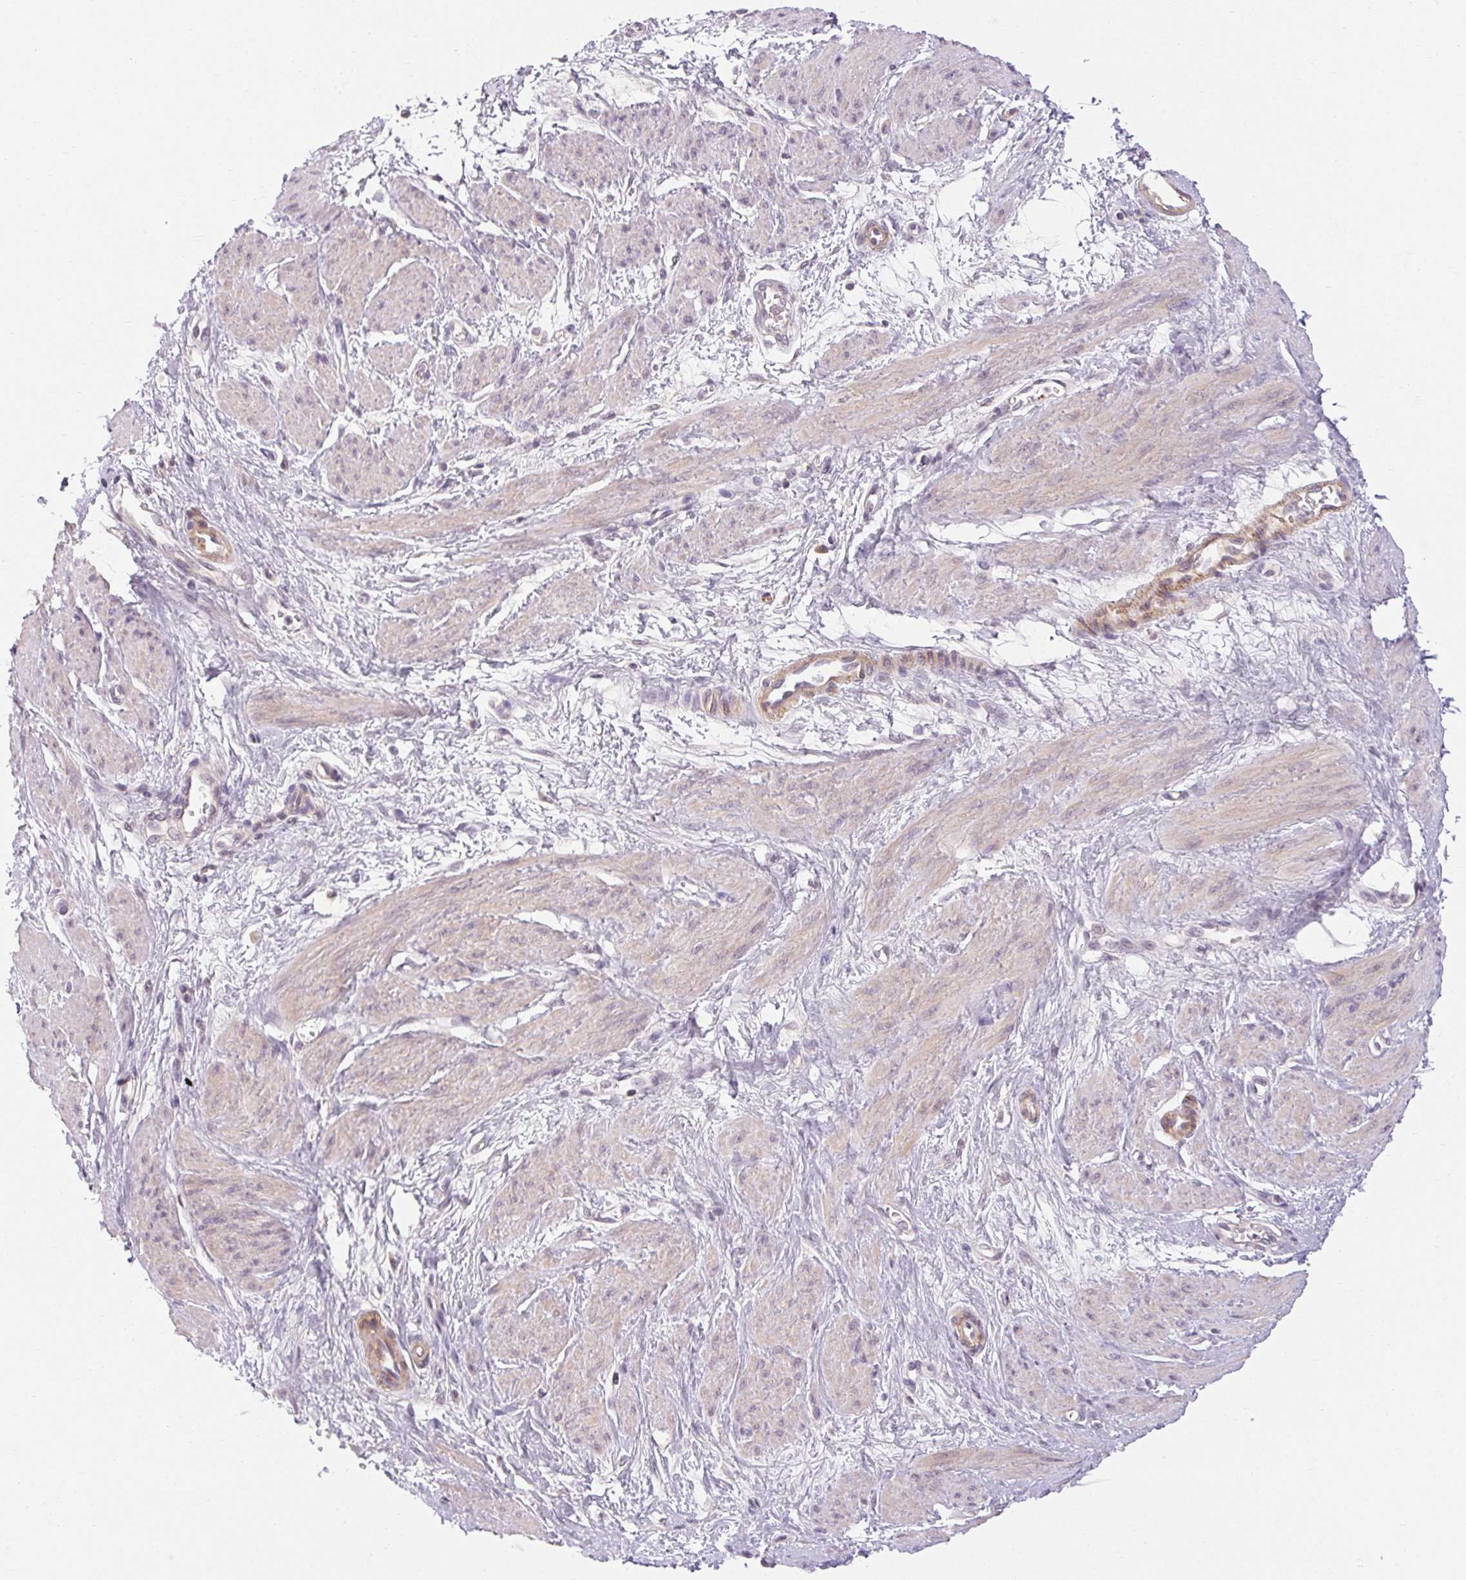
{"staining": {"intensity": "weak", "quantity": "25%-75%", "location": "cytoplasmic/membranous"}, "tissue": "smooth muscle", "cell_type": "Smooth muscle cells", "image_type": "normal", "snomed": [{"axis": "morphology", "description": "Normal tissue, NOS"}, {"axis": "topography", "description": "Smooth muscle"}, {"axis": "topography", "description": "Uterus"}], "caption": "Immunohistochemistry micrograph of normal smooth muscle: human smooth muscle stained using IHC exhibits low levels of weak protein expression localized specifically in the cytoplasmic/membranous of smooth muscle cells, appearing as a cytoplasmic/membranous brown color.", "gene": "TMEM52B", "patient": {"sex": "female", "age": 39}}